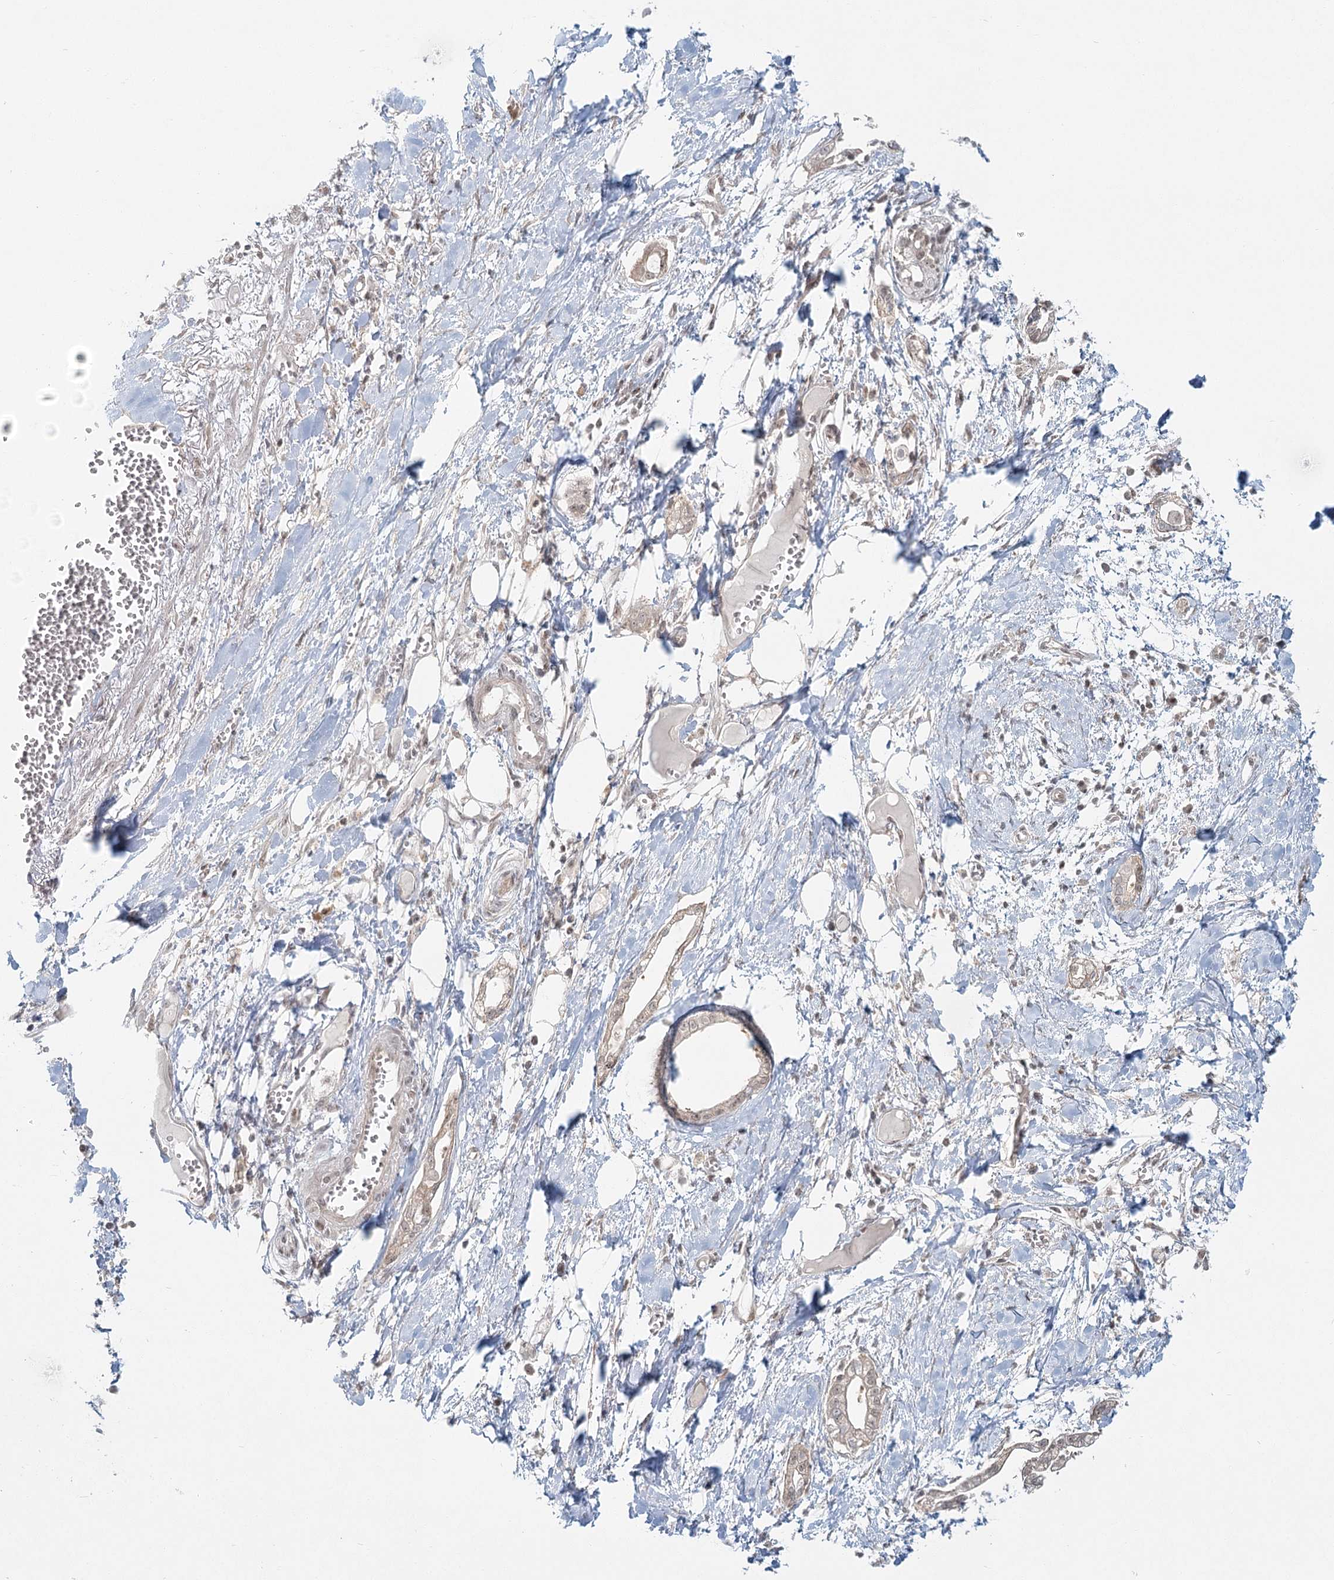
{"staining": {"intensity": "negative", "quantity": "none", "location": "none"}, "tissue": "pancreatic cancer", "cell_type": "Tumor cells", "image_type": "cancer", "snomed": [{"axis": "morphology", "description": "Adenocarcinoma, NOS"}, {"axis": "topography", "description": "Pancreas"}], "caption": "This is an immunohistochemistry micrograph of human adenocarcinoma (pancreatic). There is no expression in tumor cells.", "gene": "R3HCC1L", "patient": {"sex": "male", "age": 68}}